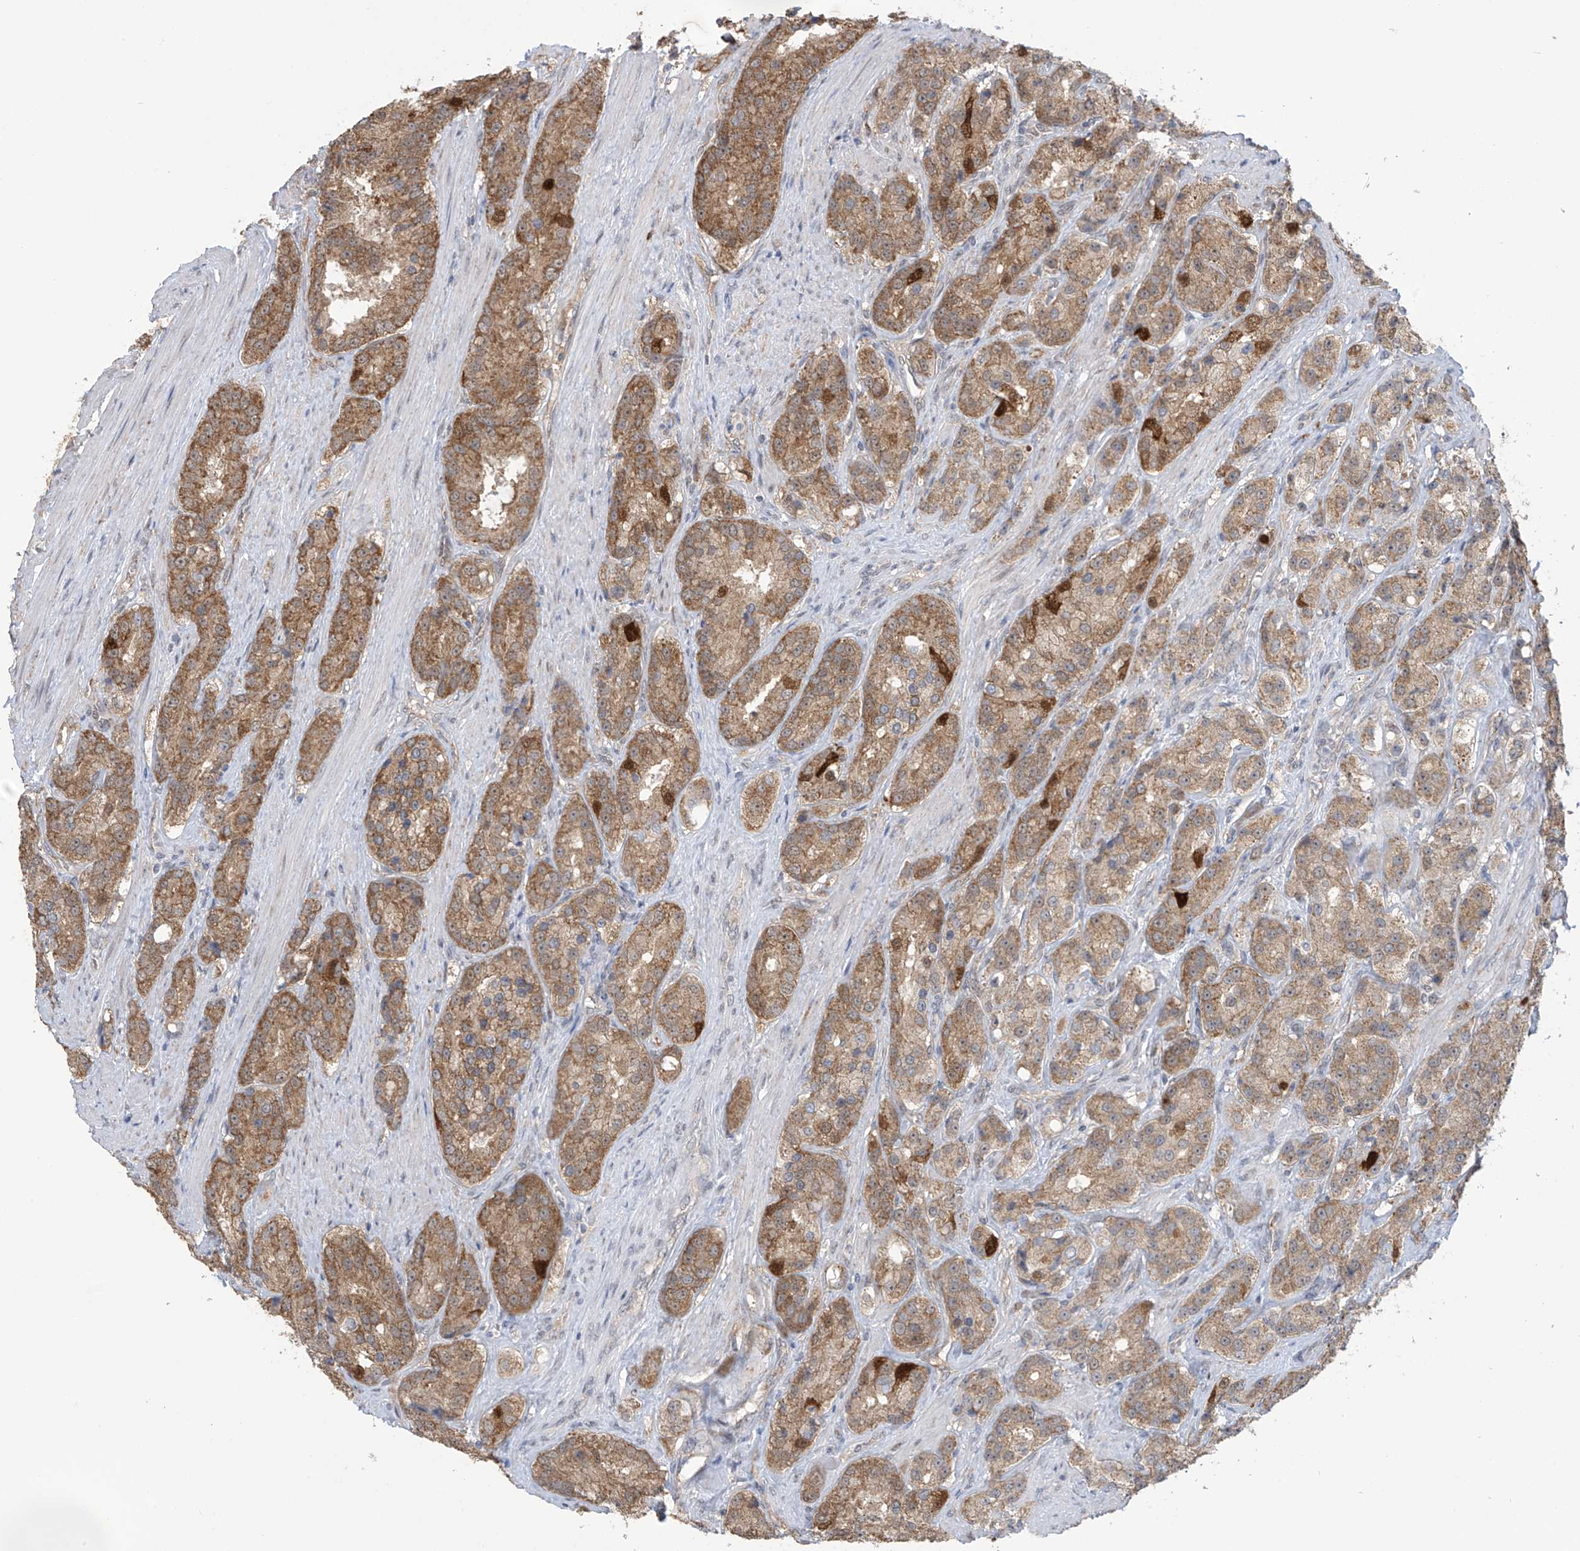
{"staining": {"intensity": "strong", "quantity": ">75%", "location": "cytoplasmic/membranous"}, "tissue": "prostate cancer", "cell_type": "Tumor cells", "image_type": "cancer", "snomed": [{"axis": "morphology", "description": "Adenocarcinoma, High grade"}, {"axis": "topography", "description": "Prostate"}], "caption": "Prostate cancer (high-grade adenocarcinoma) stained with a protein marker shows strong staining in tumor cells.", "gene": "KIAA1522", "patient": {"sex": "male", "age": 60}}